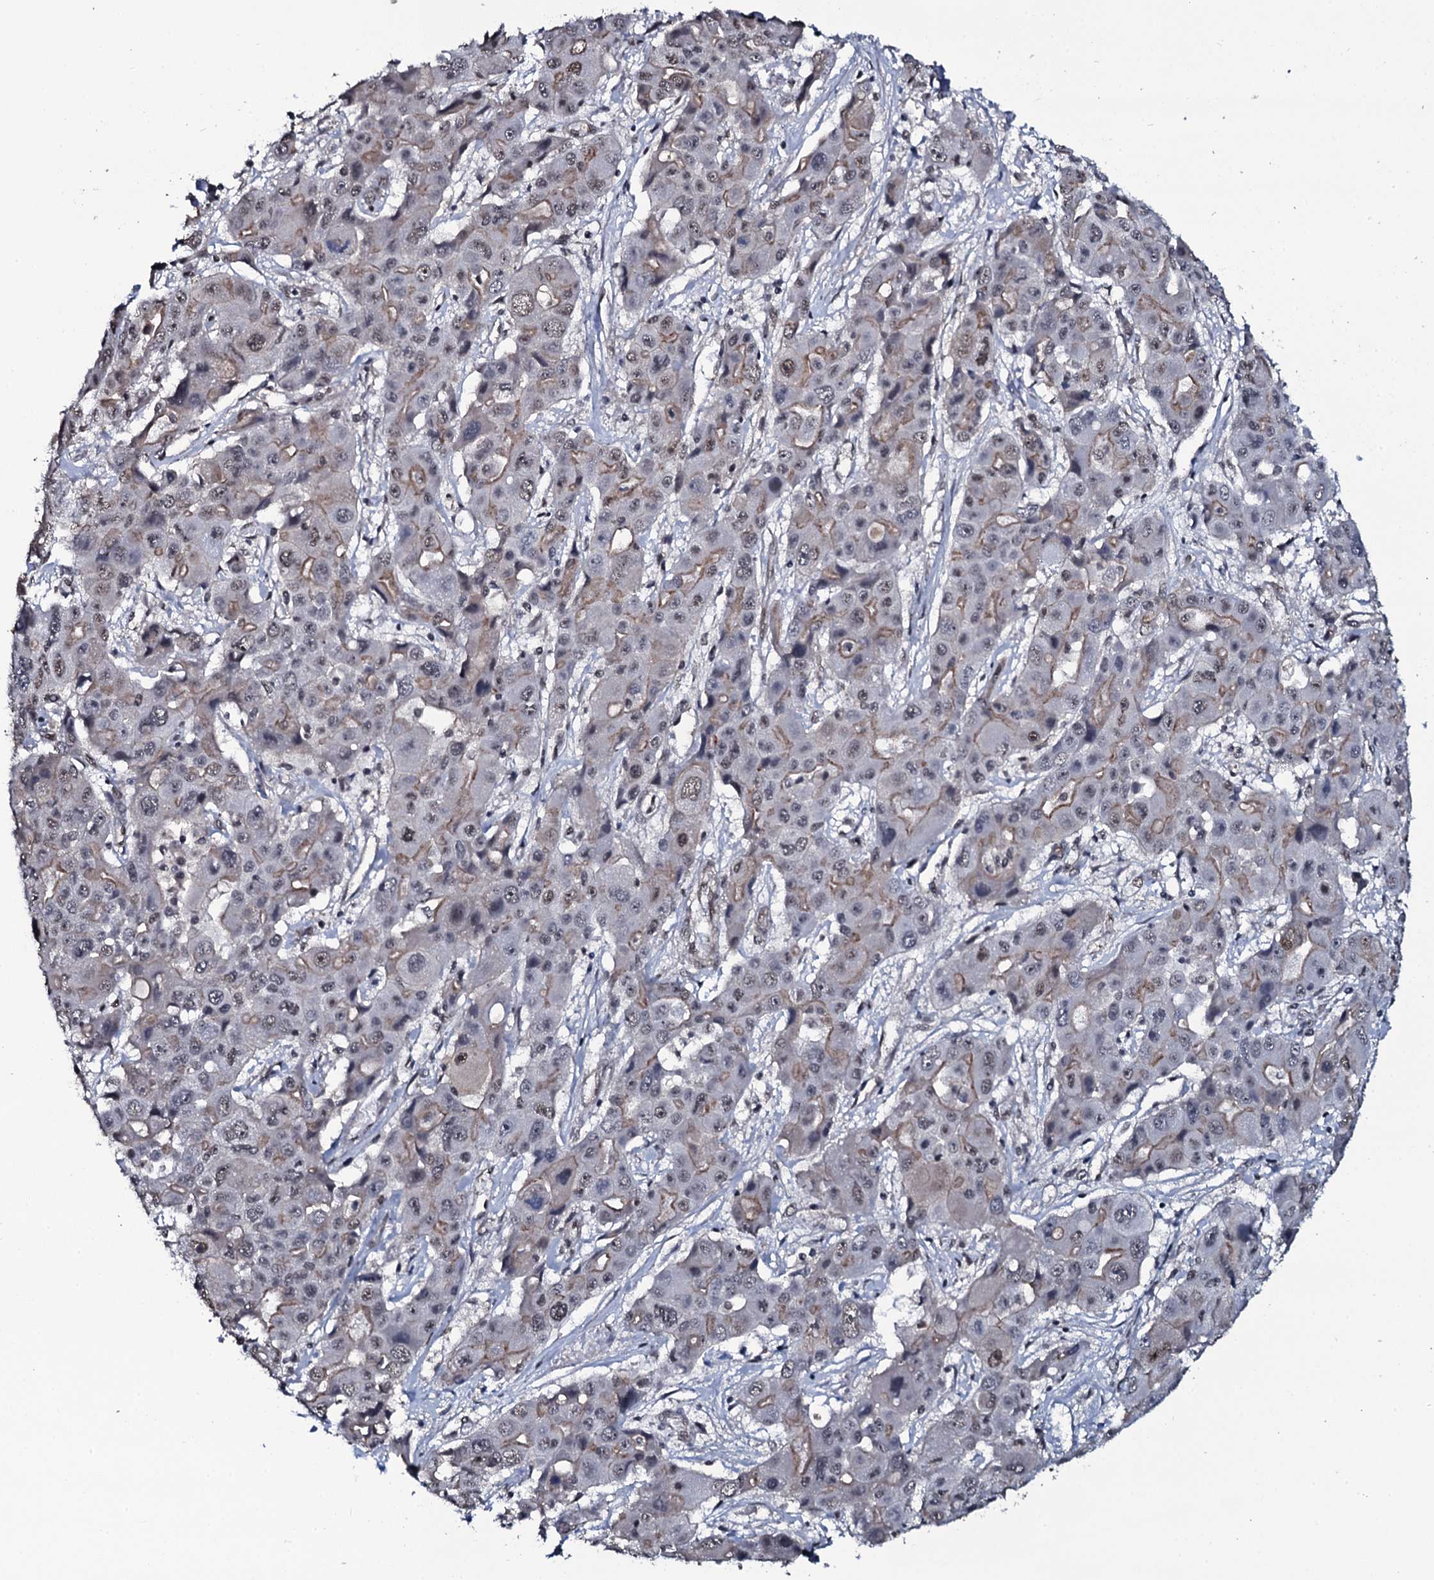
{"staining": {"intensity": "moderate", "quantity": "<25%", "location": "cytoplasmic/membranous,nuclear"}, "tissue": "liver cancer", "cell_type": "Tumor cells", "image_type": "cancer", "snomed": [{"axis": "morphology", "description": "Cholangiocarcinoma"}, {"axis": "topography", "description": "Liver"}], "caption": "Tumor cells demonstrate moderate cytoplasmic/membranous and nuclear staining in approximately <25% of cells in liver cancer (cholangiocarcinoma).", "gene": "SH2D4B", "patient": {"sex": "male", "age": 67}}